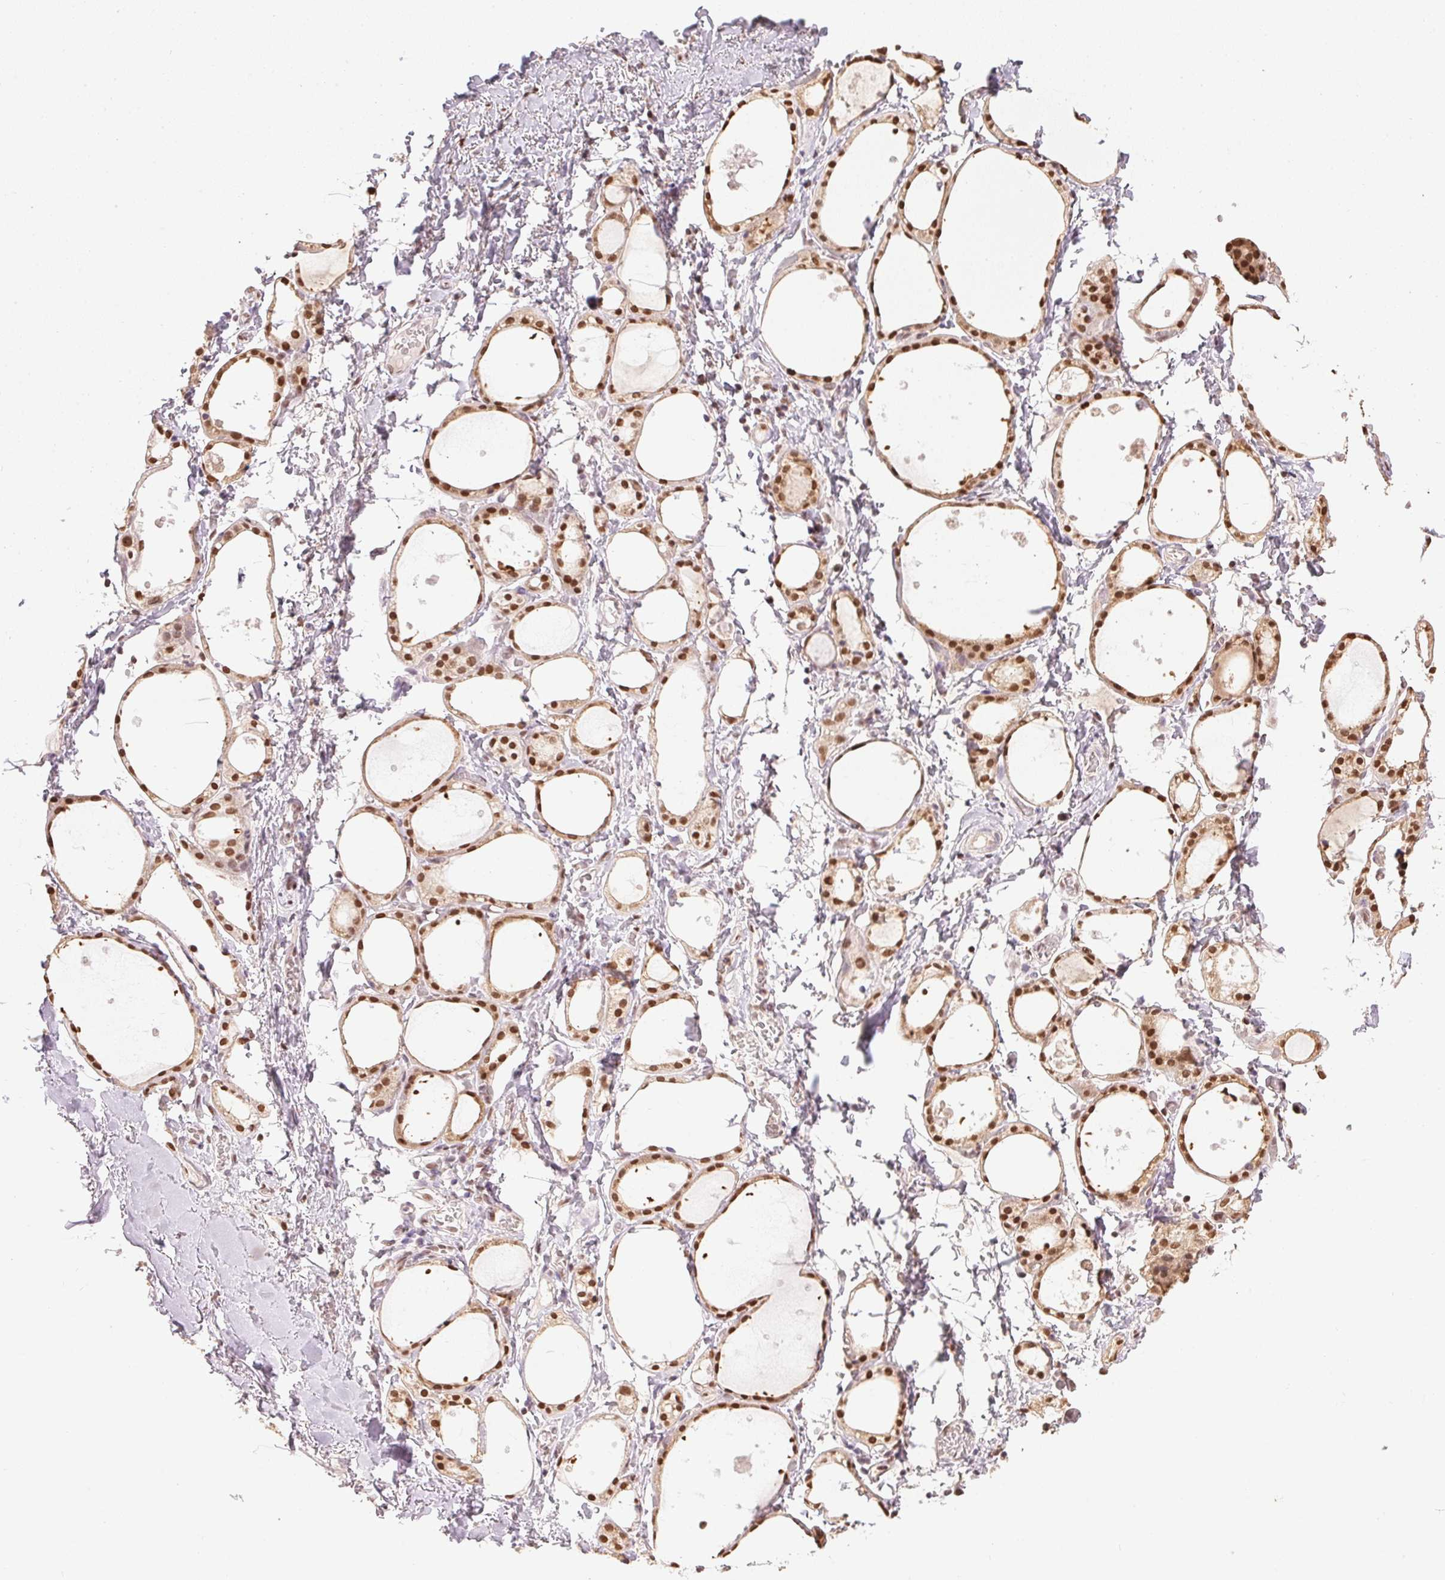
{"staining": {"intensity": "moderate", "quantity": ">75%", "location": "nuclear"}, "tissue": "thyroid gland", "cell_type": "Glandular cells", "image_type": "normal", "snomed": [{"axis": "morphology", "description": "Normal tissue, NOS"}, {"axis": "topography", "description": "Thyroid gland"}], "caption": "Moderate nuclear protein staining is appreciated in approximately >75% of glandular cells in thyroid gland. Using DAB (3,3'-diaminobenzidine) (brown) and hematoxylin (blue) stains, captured at high magnification using brightfield microscopy.", "gene": "TPI1", "patient": {"sex": "male", "age": 68}}